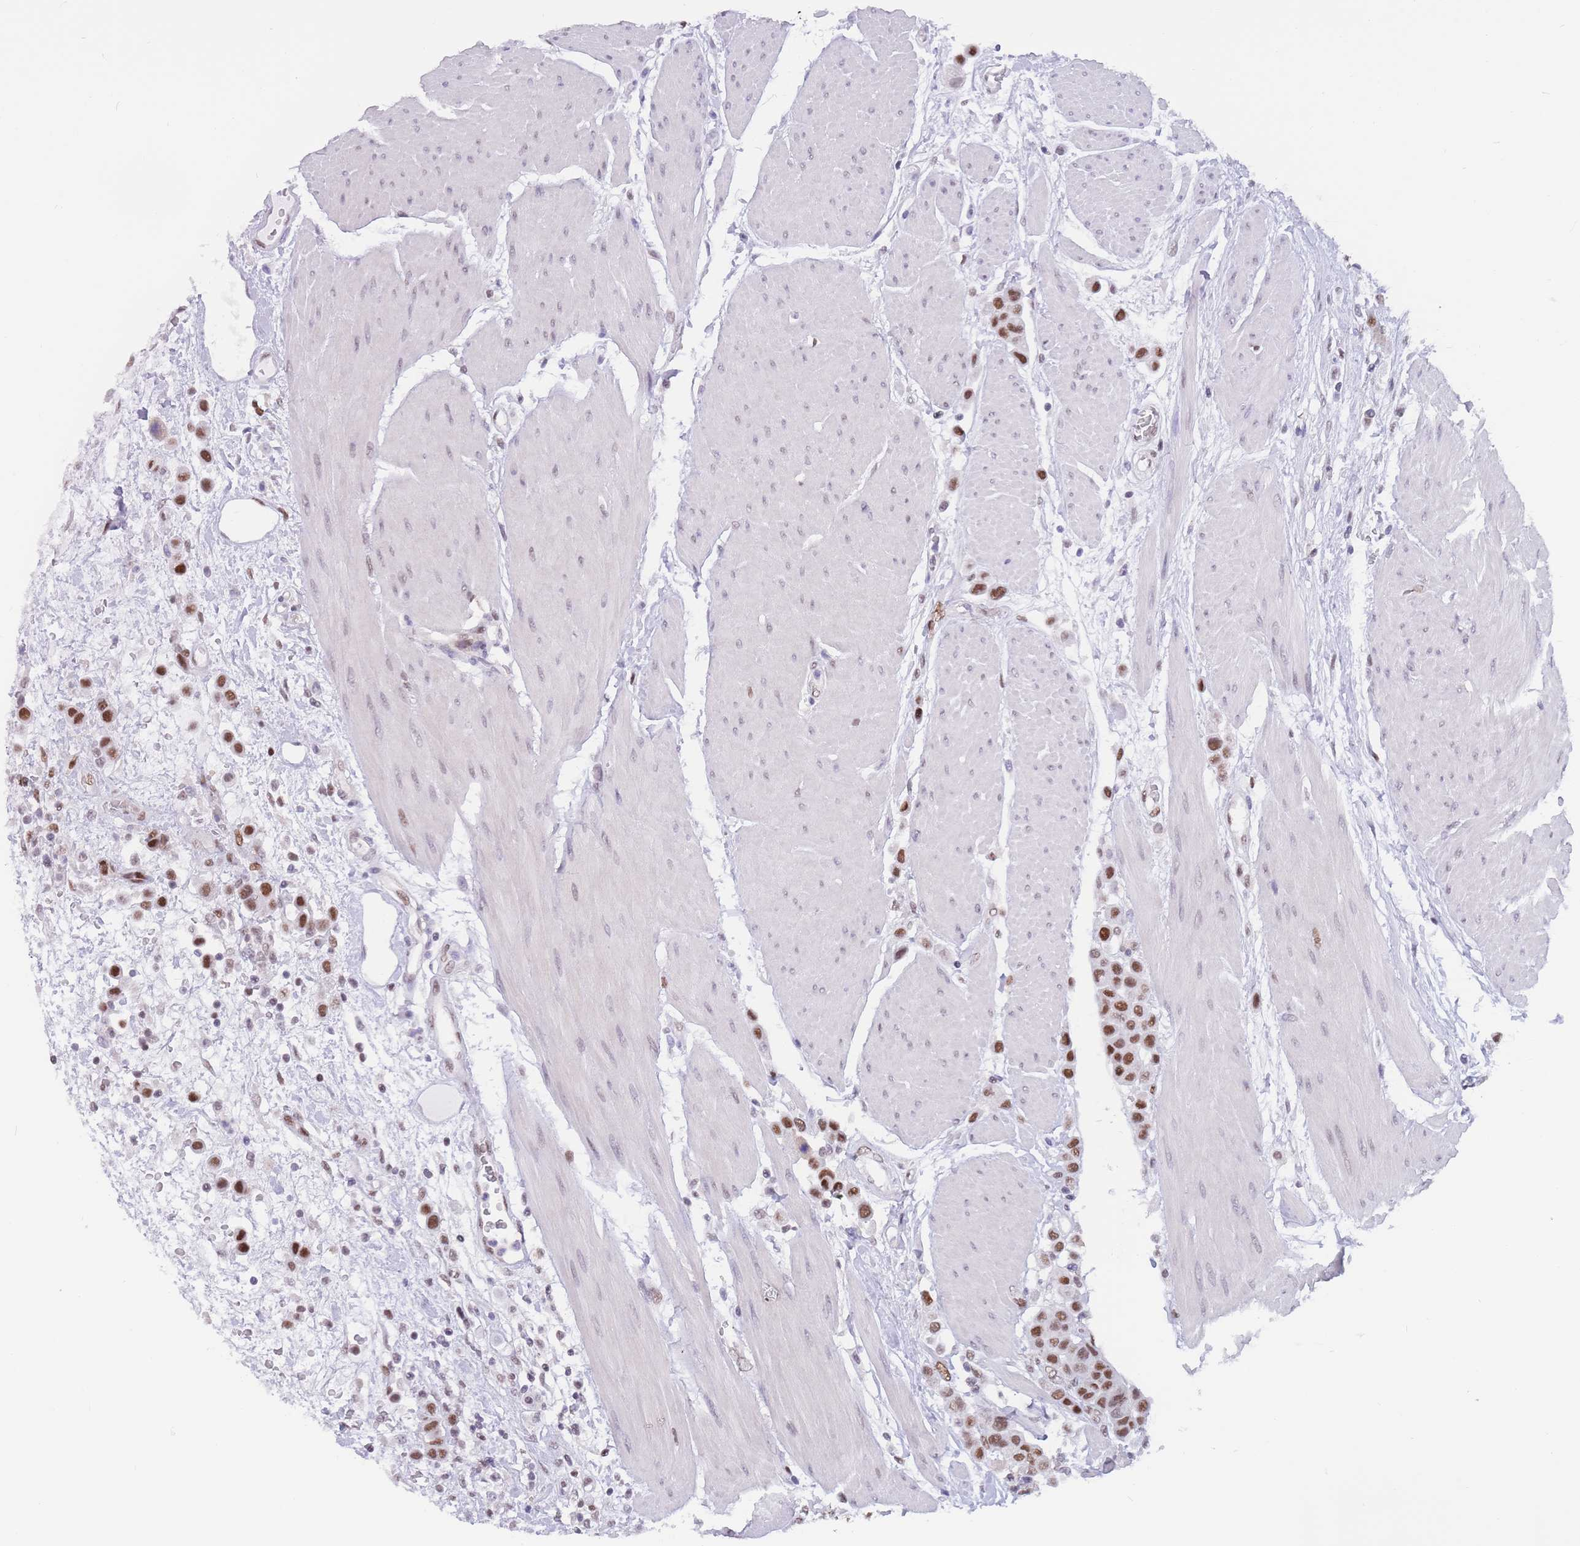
{"staining": {"intensity": "strong", "quantity": ">75%", "location": "nuclear"}, "tissue": "urothelial cancer", "cell_type": "Tumor cells", "image_type": "cancer", "snomed": [{"axis": "morphology", "description": "Urothelial carcinoma, High grade"}, {"axis": "topography", "description": "Urinary bladder"}], "caption": "Tumor cells display high levels of strong nuclear expression in about >75% of cells in human high-grade urothelial carcinoma.", "gene": "NASP", "patient": {"sex": "male", "age": 50}}